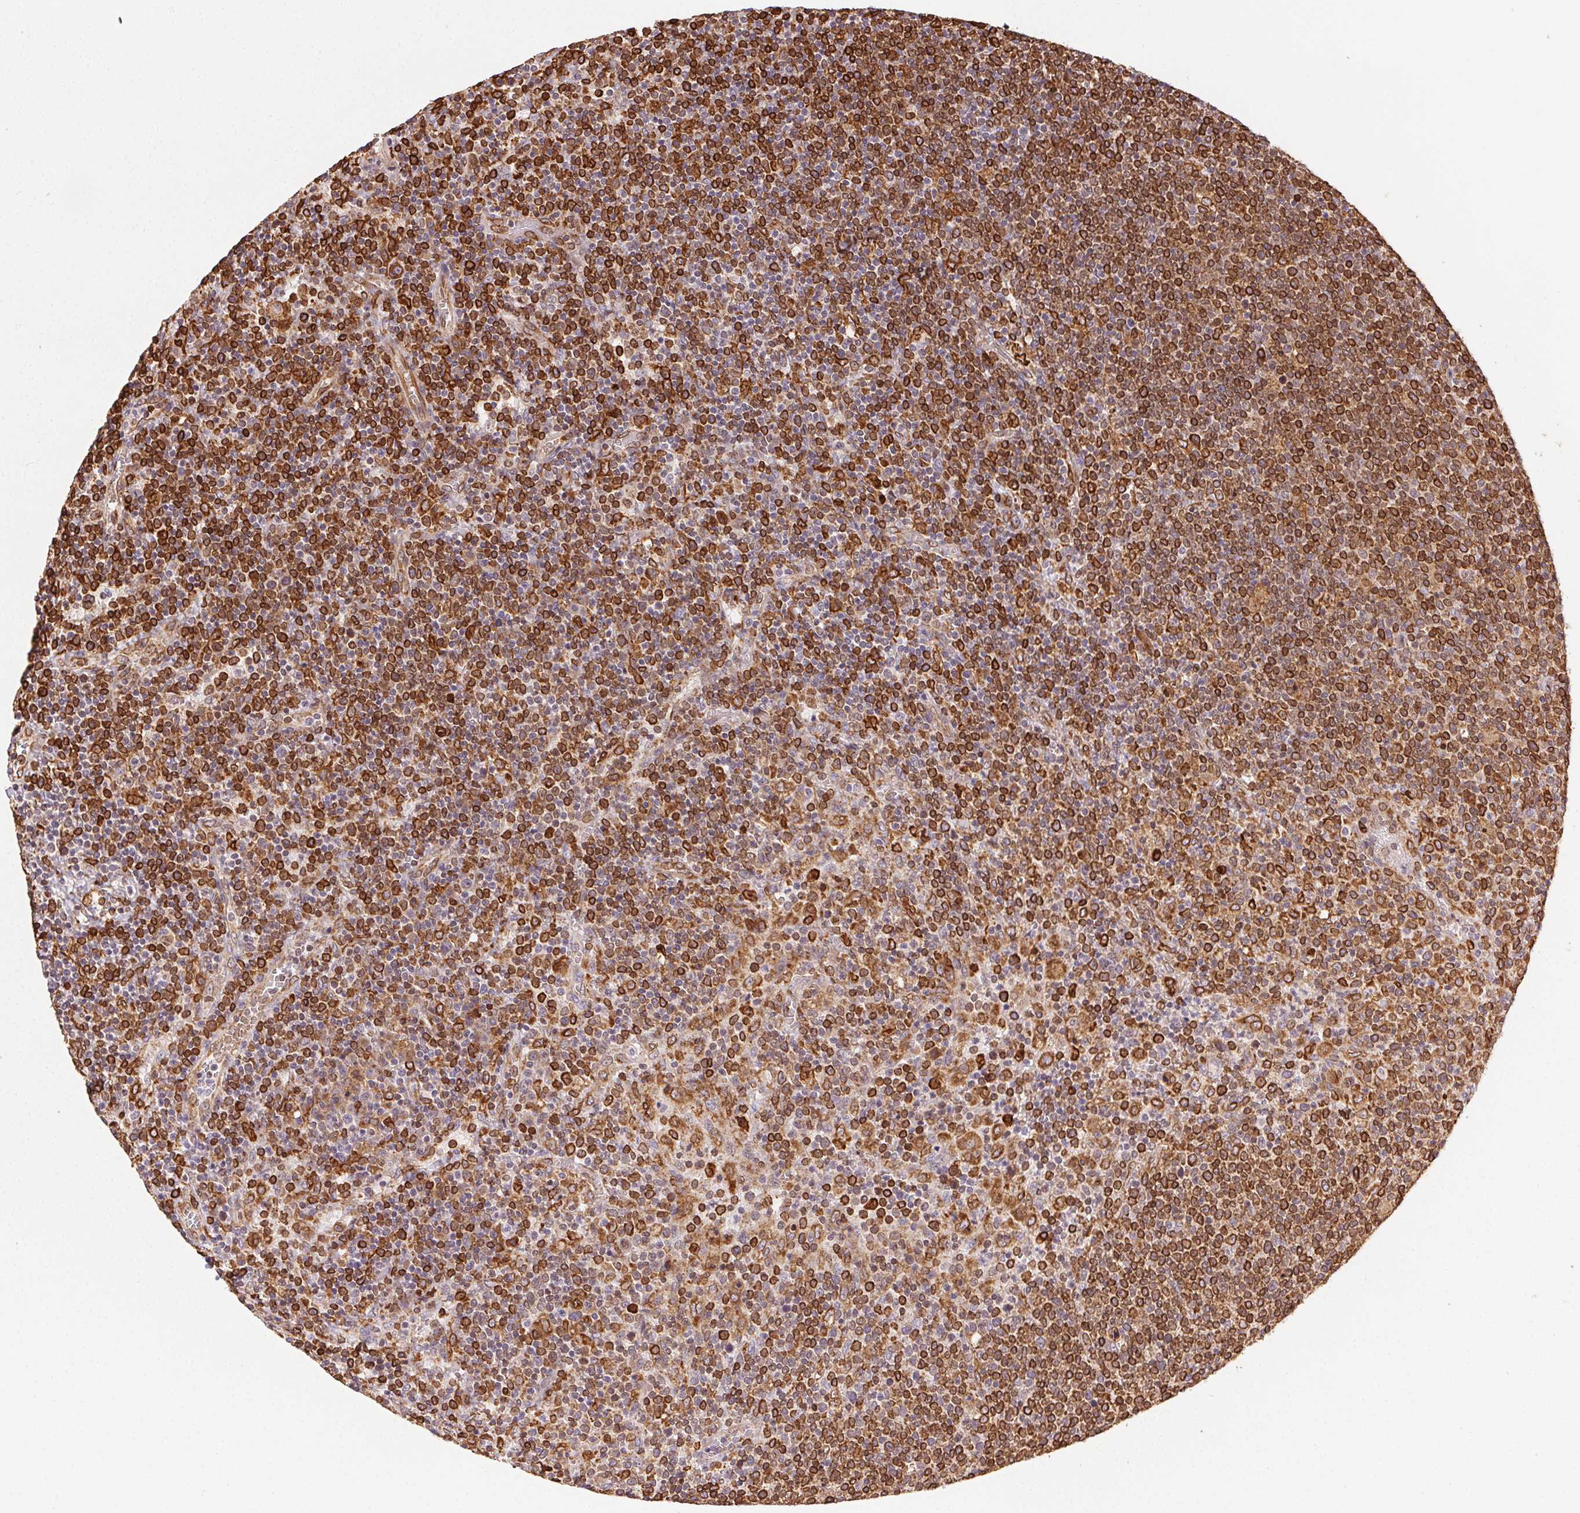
{"staining": {"intensity": "strong", "quantity": "25%-75%", "location": "cytoplasmic/membranous"}, "tissue": "lymphoma", "cell_type": "Tumor cells", "image_type": "cancer", "snomed": [{"axis": "morphology", "description": "Malignant lymphoma, non-Hodgkin's type, High grade"}, {"axis": "topography", "description": "Lymph node"}], "caption": "Human malignant lymphoma, non-Hodgkin's type (high-grade) stained for a protein (brown) exhibits strong cytoplasmic/membranous positive positivity in approximately 25%-75% of tumor cells.", "gene": "RNASET2", "patient": {"sex": "male", "age": 61}}